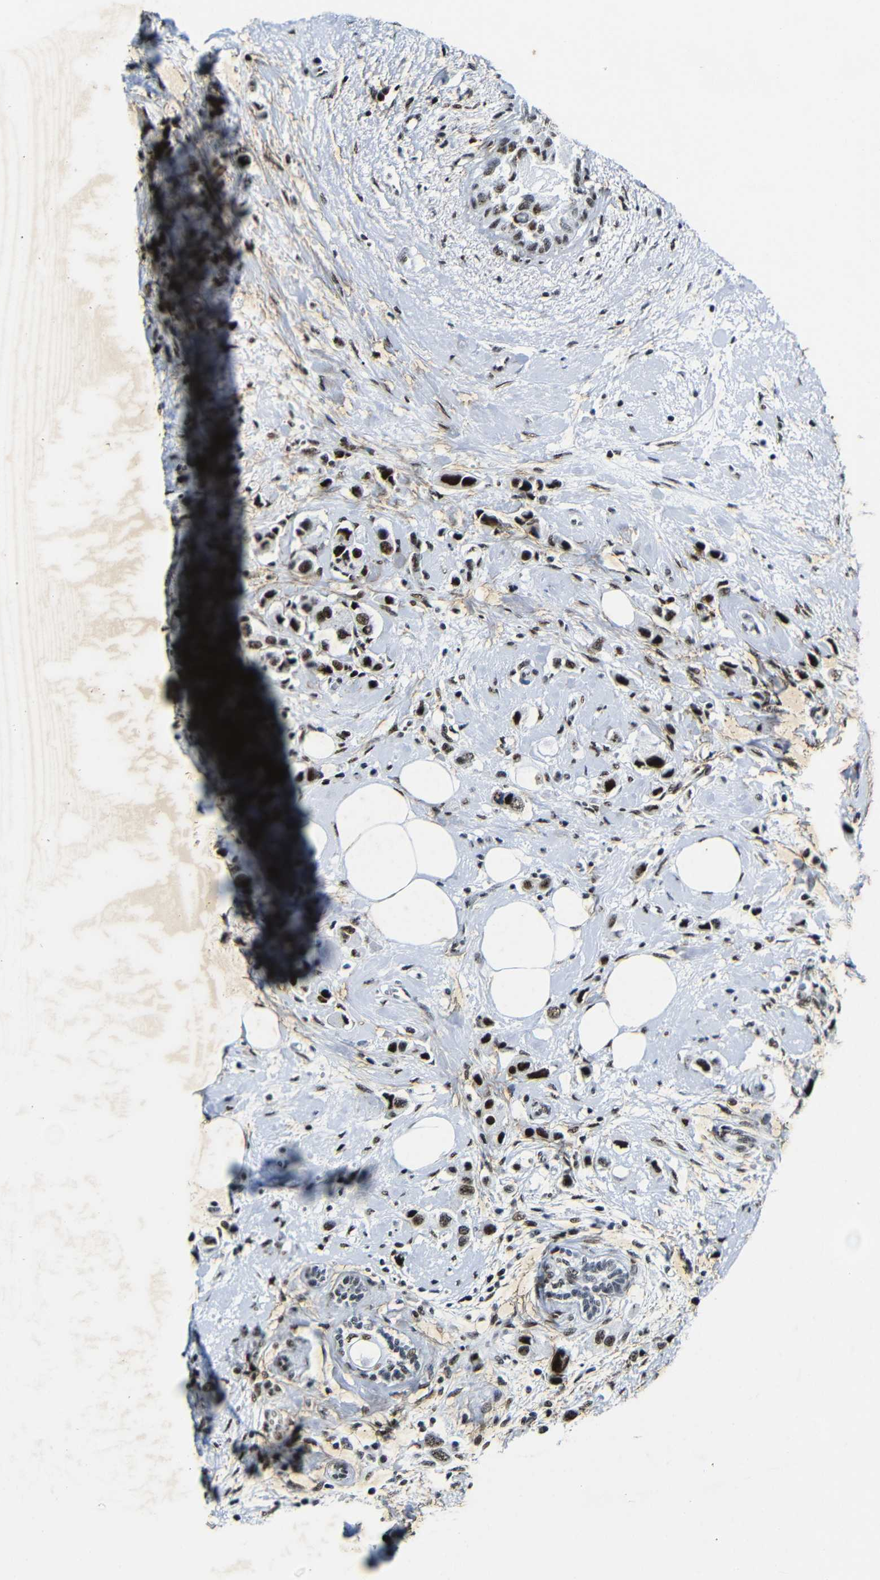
{"staining": {"intensity": "strong", "quantity": ">75%", "location": "nuclear"}, "tissue": "breast cancer", "cell_type": "Tumor cells", "image_type": "cancer", "snomed": [{"axis": "morphology", "description": "Normal tissue, NOS"}, {"axis": "morphology", "description": "Duct carcinoma"}, {"axis": "topography", "description": "Breast"}], "caption": "The image displays staining of breast intraductal carcinoma, revealing strong nuclear protein positivity (brown color) within tumor cells.", "gene": "SRSF1", "patient": {"sex": "female", "age": 50}}